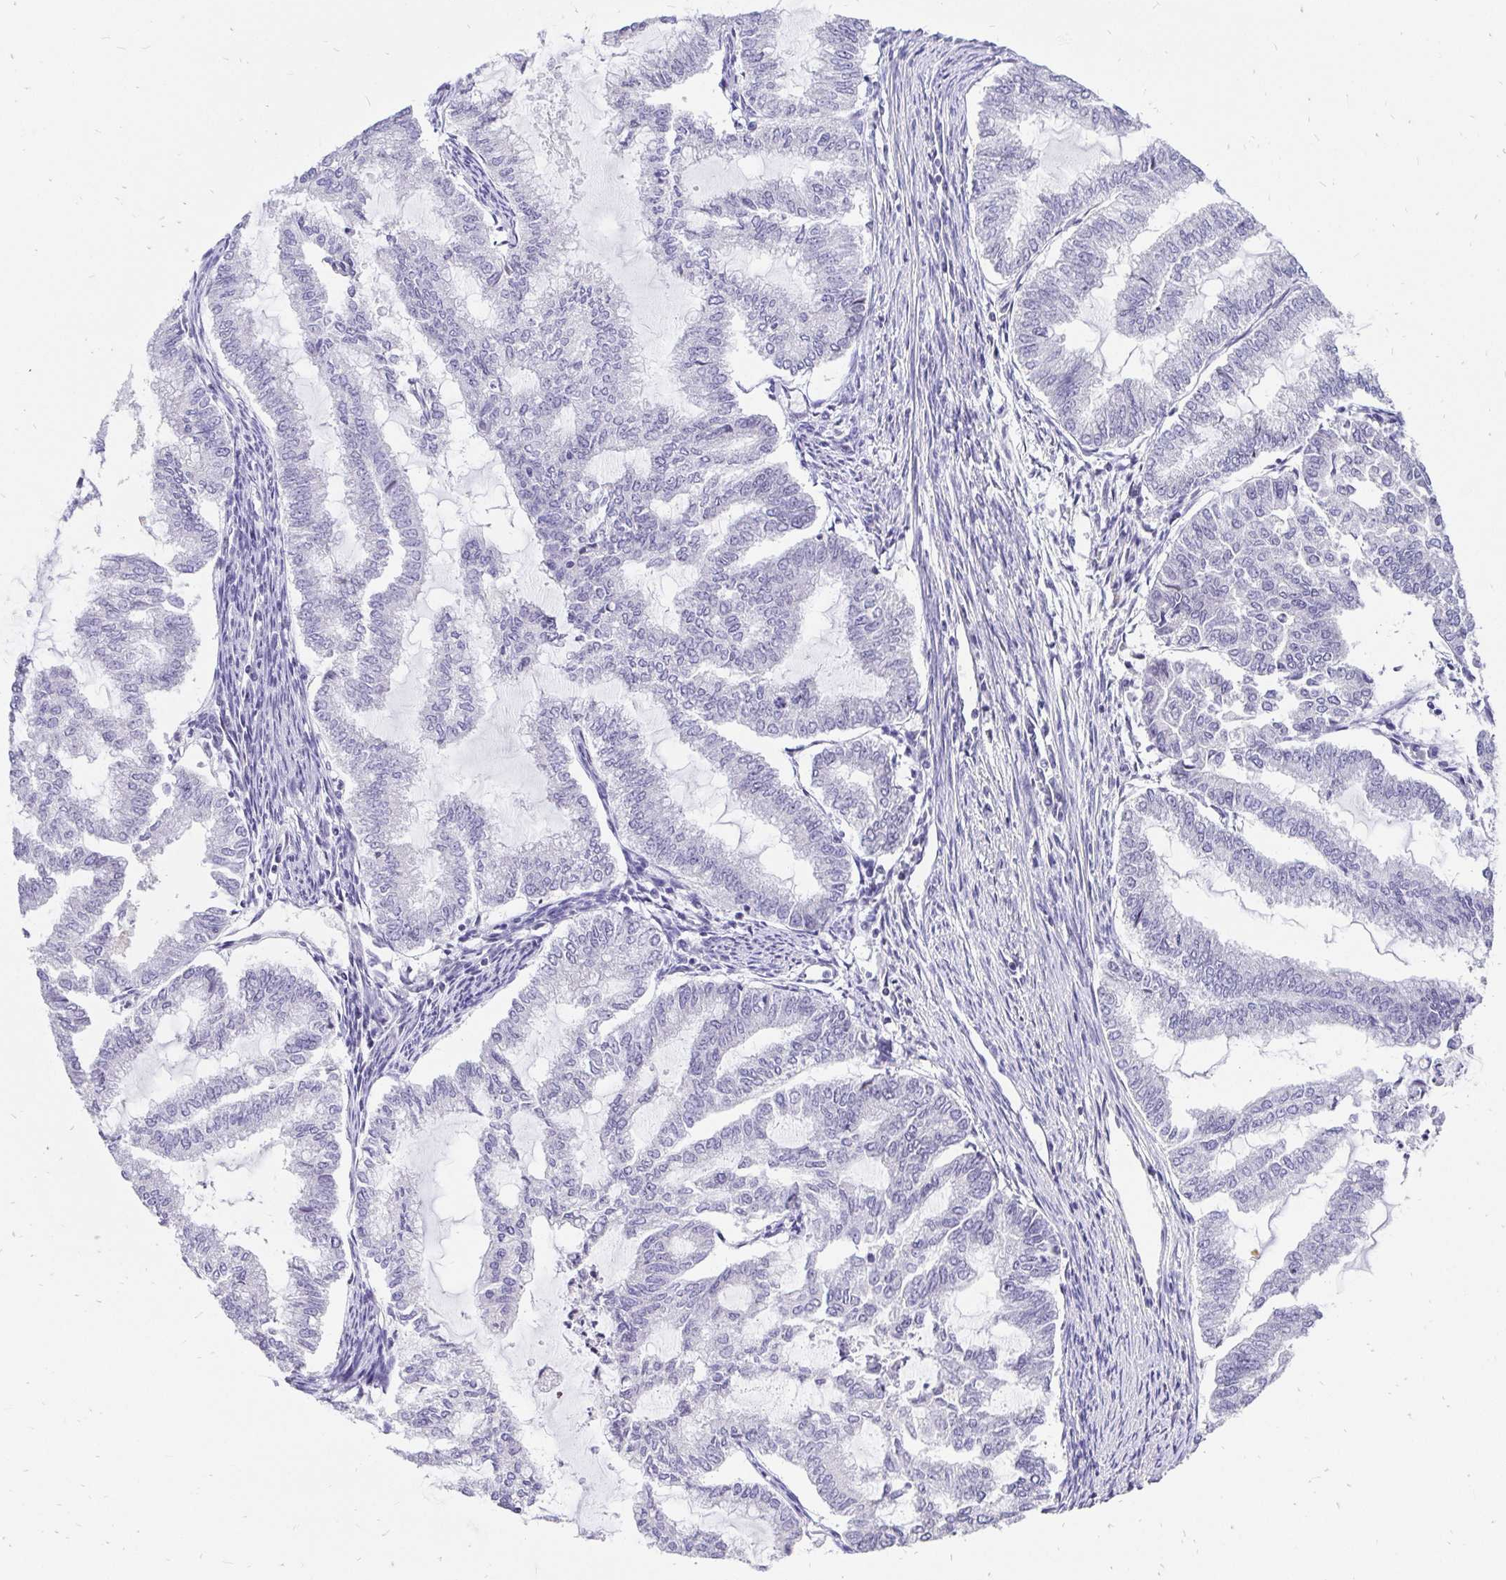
{"staining": {"intensity": "negative", "quantity": "none", "location": "none"}, "tissue": "endometrial cancer", "cell_type": "Tumor cells", "image_type": "cancer", "snomed": [{"axis": "morphology", "description": "Adenocarcinoma, NOS"}, {"axis": "topography", "description": "Endometrium"}], "caption": "Immunohistochemistry image of human endometrial cancer stained for a protein (brown), which reveals no staining in tumor cells.", "gene": "ZNF860", "patient": {"sex": "female", "age": 79}}